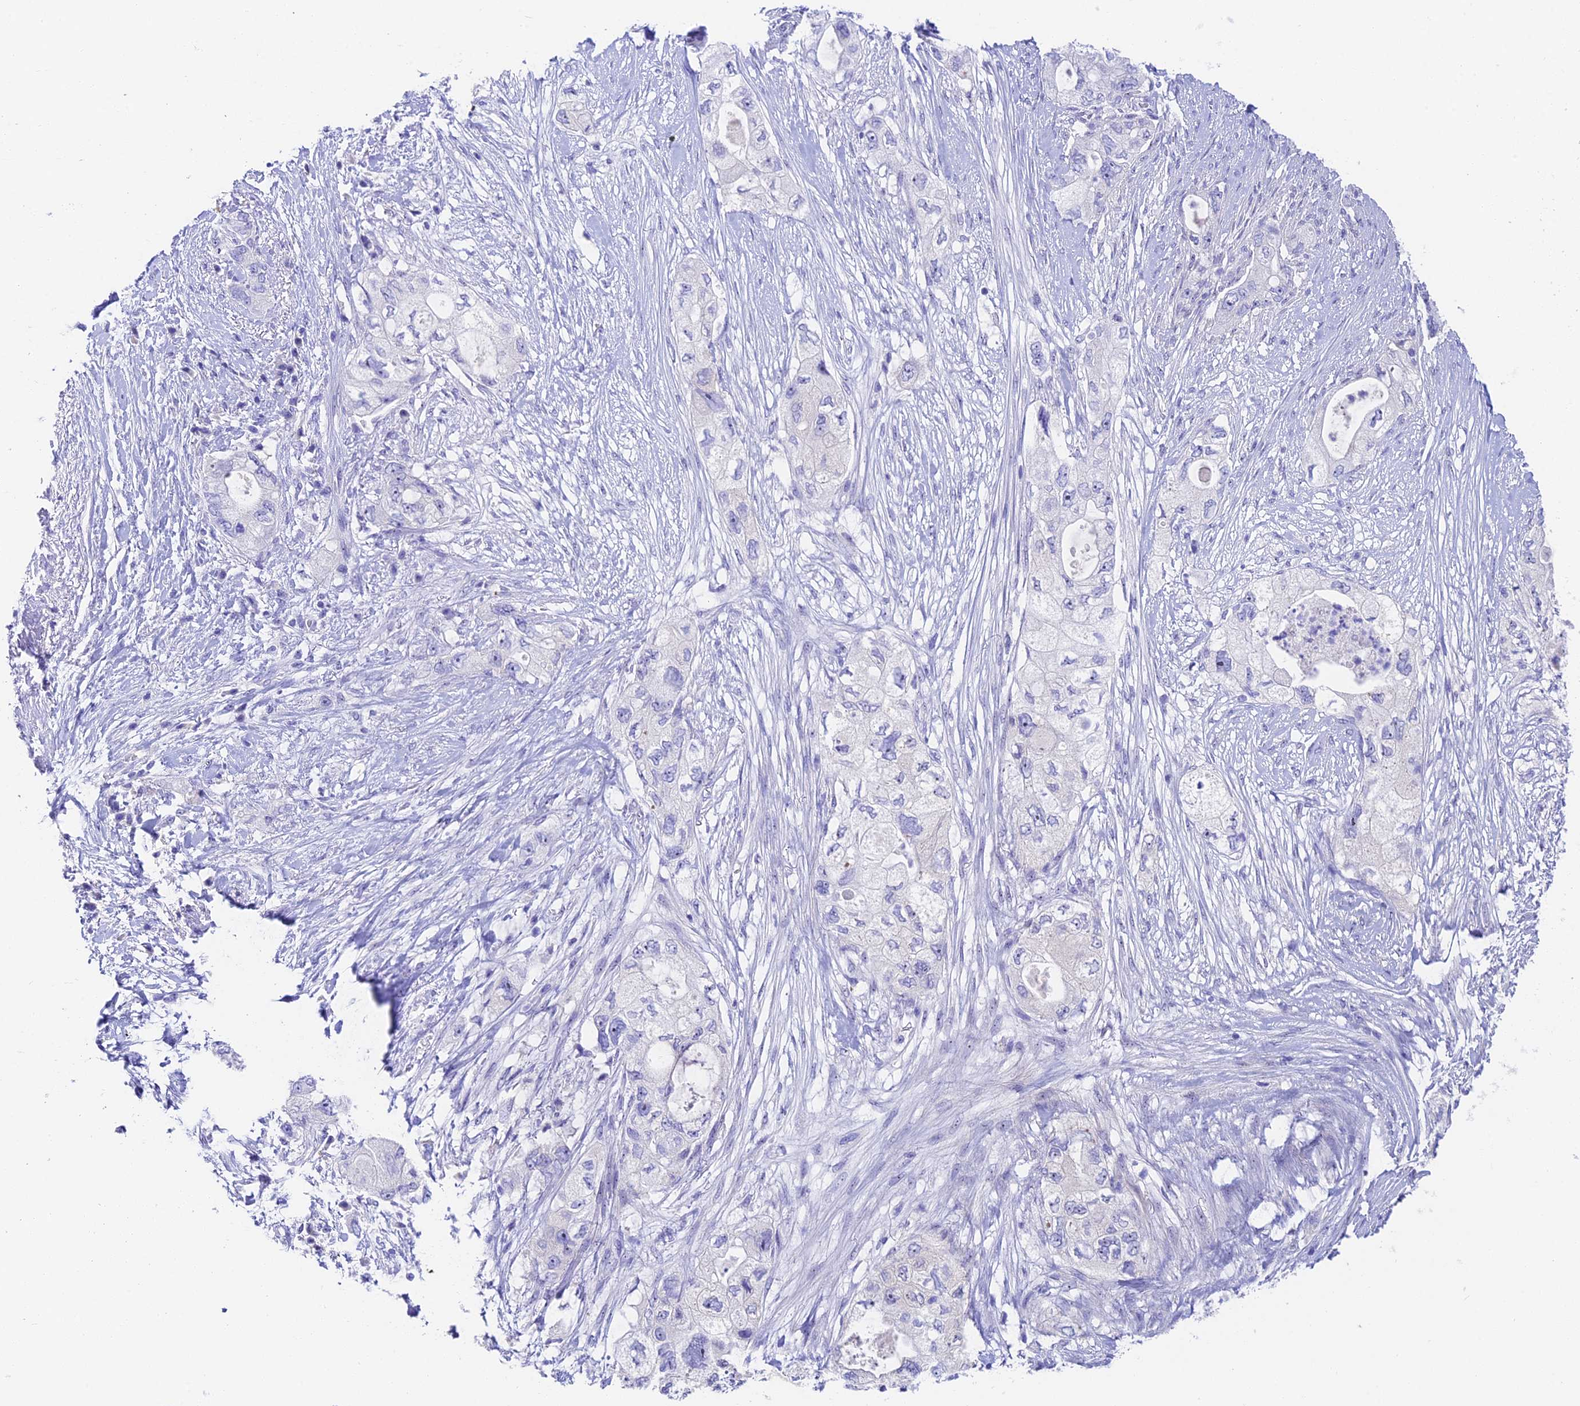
{"staining": {"intensity": "negative", "quantity": "none", "location": "none"}, "tissue": "pancreatic cancer", "cell_type": "Tumor cells", "image_type": "cancer", "snomed": [{"axis": "morphology", "description": "Adenocarcinoma, NOS"}, {"axis": "topography", "description": "Pancreas"}], "caption": "This photomicrograph is of pancreatic cancer (adenocarcinoma) stained with IHC to label a protein in brown with the nuclei are counter-stained blue. There is no staining in tumor cells. (DAB immunohistochemistry (IHC) with hematoxylin counter stain).", "gene": "DUSP29", "patient": {"sex": "female", "age": 73}}